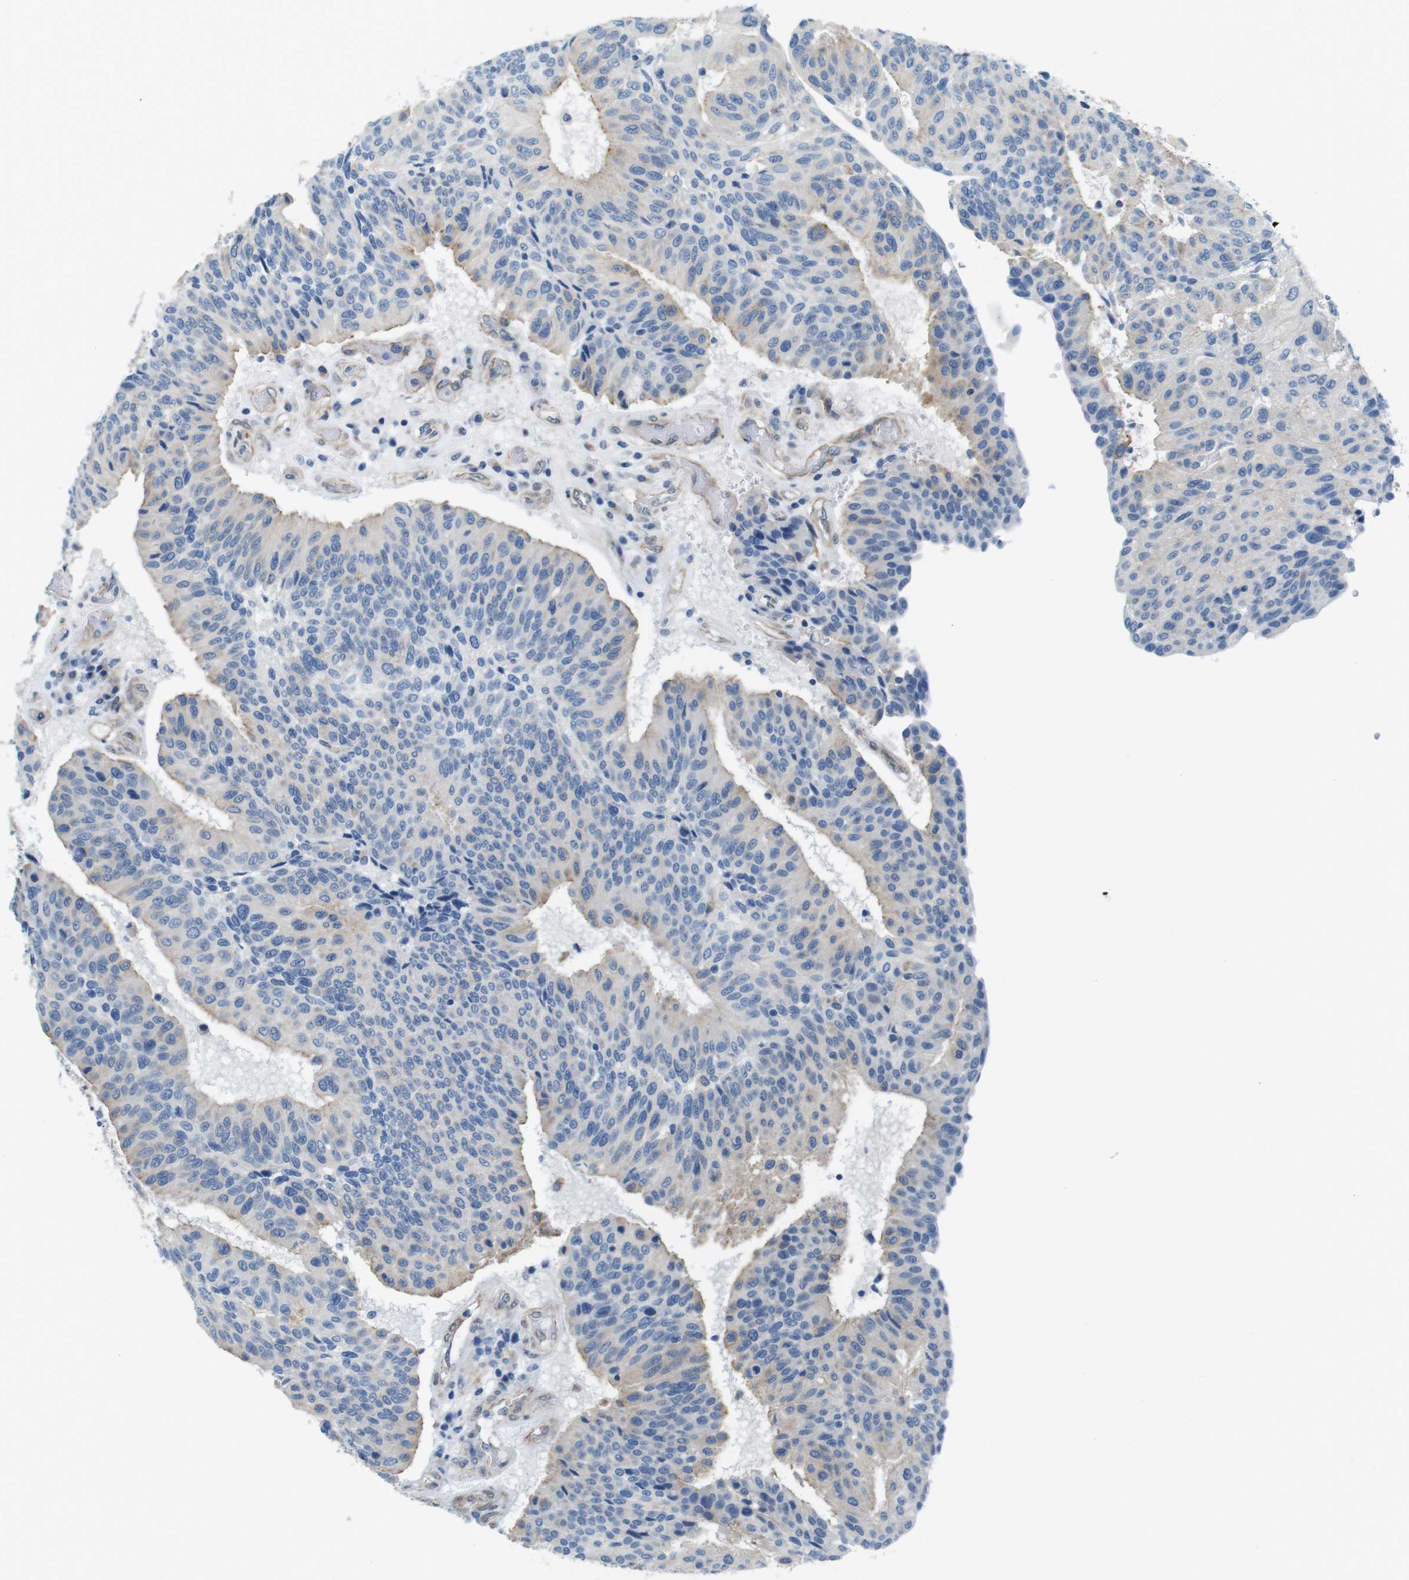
{"staining": {"intensity": "weak", "quantity": ">75%", "location": "cytoplasmic/membranous"}, "tissue": "urothelial cancer", "cell_type": "Tumor cells", "image_type": "cancer", "snomed": [{"axis": "morphology", "description": "Urothelial carcinoma, High grade"}, {"axis": "topography", "description": "Urinary bladder"}], "caption": "Protein staining reveals weak cytoplasmic/membranous positivity in approximately >75% of tumor cells in high-grade urothelial carcinoma.", "gene": "SKI", "patient": {"sex": "male", "age": 66}}